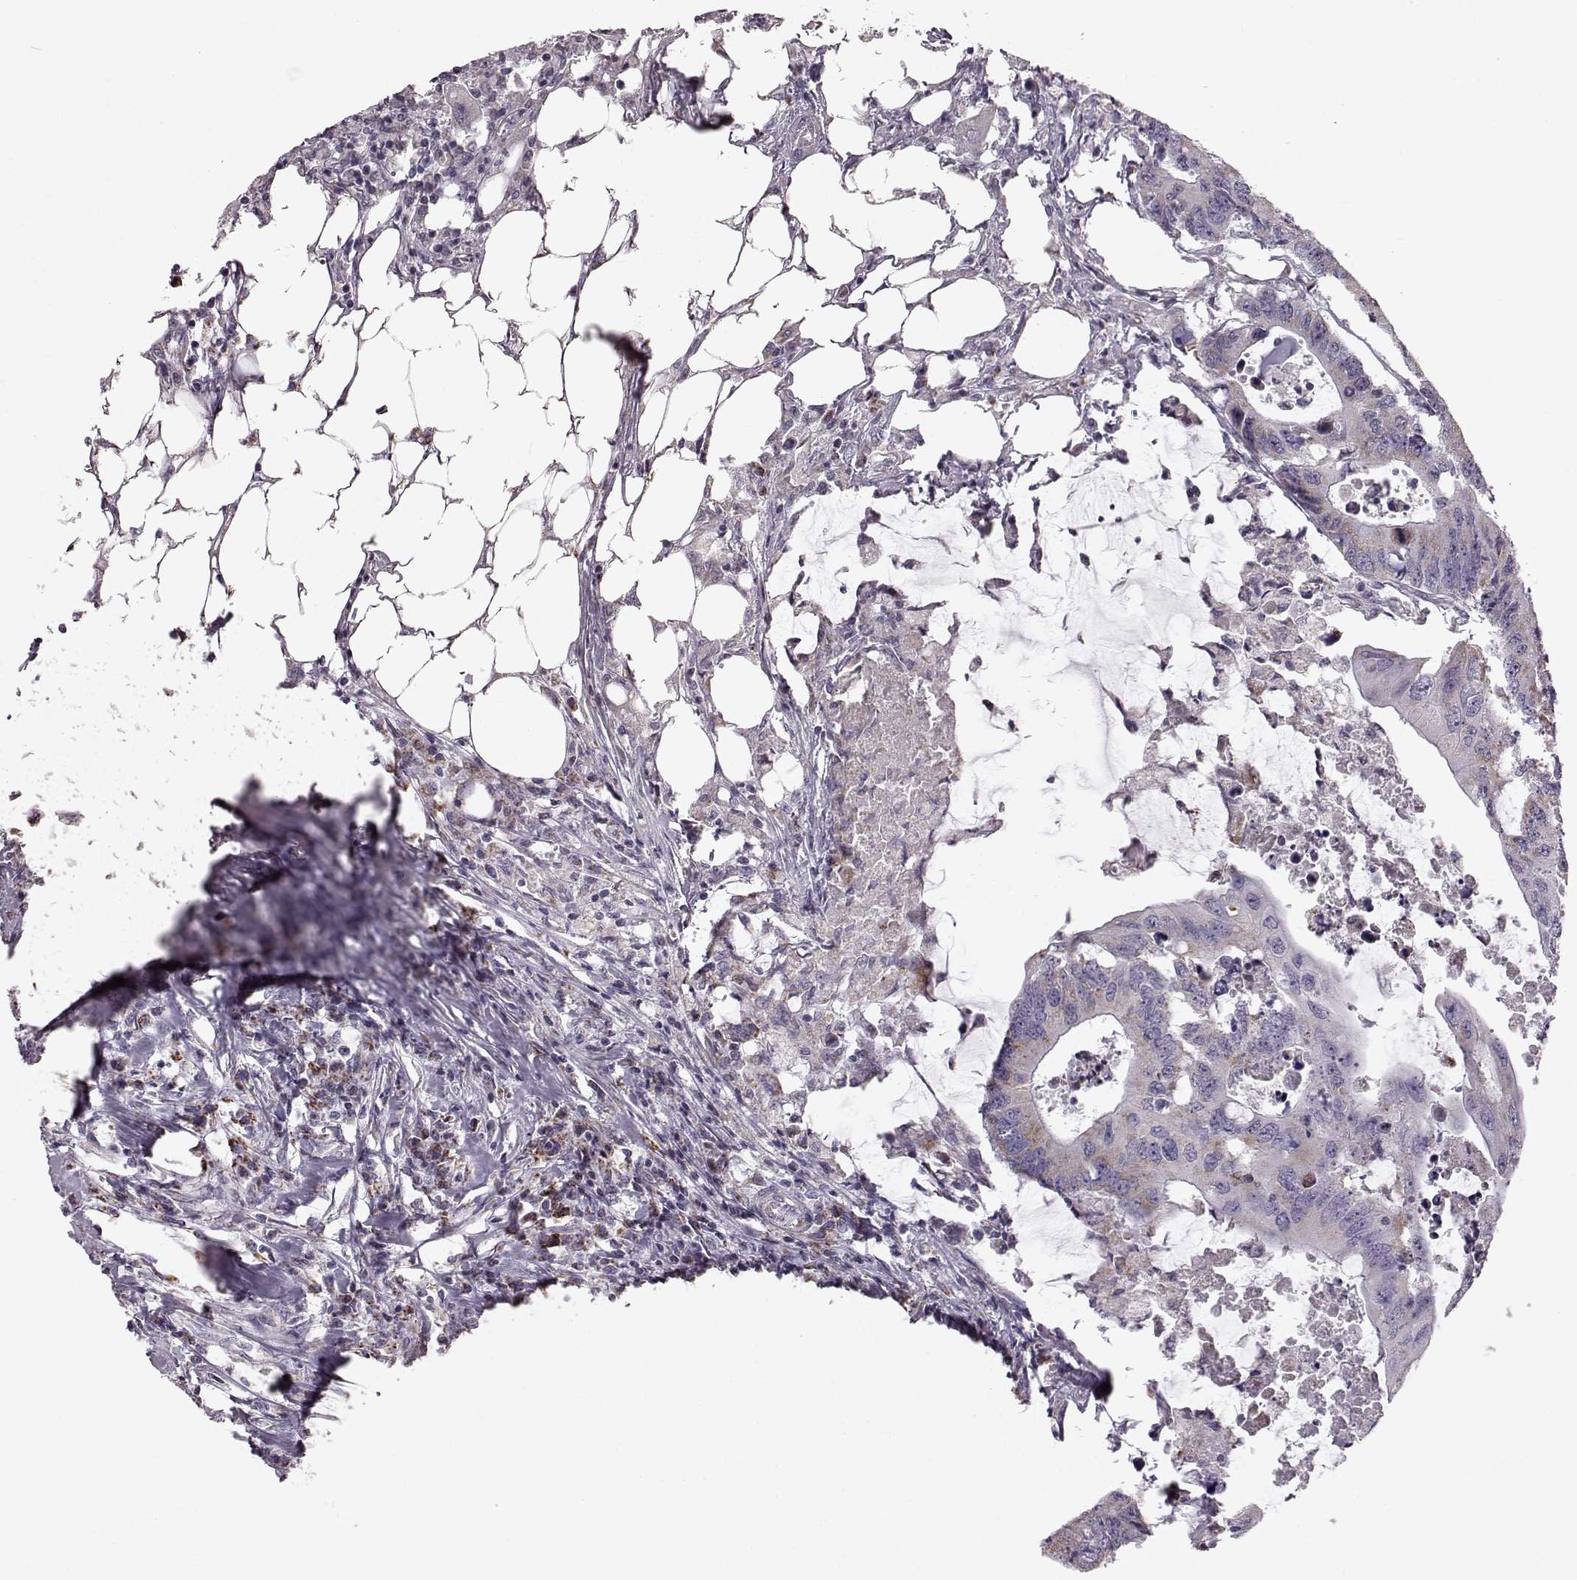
{"staining": {"intensity": "moderate", "quantity": ">75%", "location": "cytoplasmic/membranous"}, "tissue": "colorectal cancer", "cell_type": "Tumor cells", "image_type": "cancer", "snomed": [{"axis": "morphology", "description": "Adenocarcinoma, NOS"}, {"axis": "topography", "description": "Colon"}], "caption": "Moderate cytoplasmic/membranous protein expression is appreciated in approximately >75% of tumor cells in colorectal cancer (adenocarcinoma). (DAB (3,3'-diaminobenzidine) = brown stain, brightfield microscopy at high magnification).", "gene": "ATP5MF", "patient": {"sex": "male", "age": 71}}